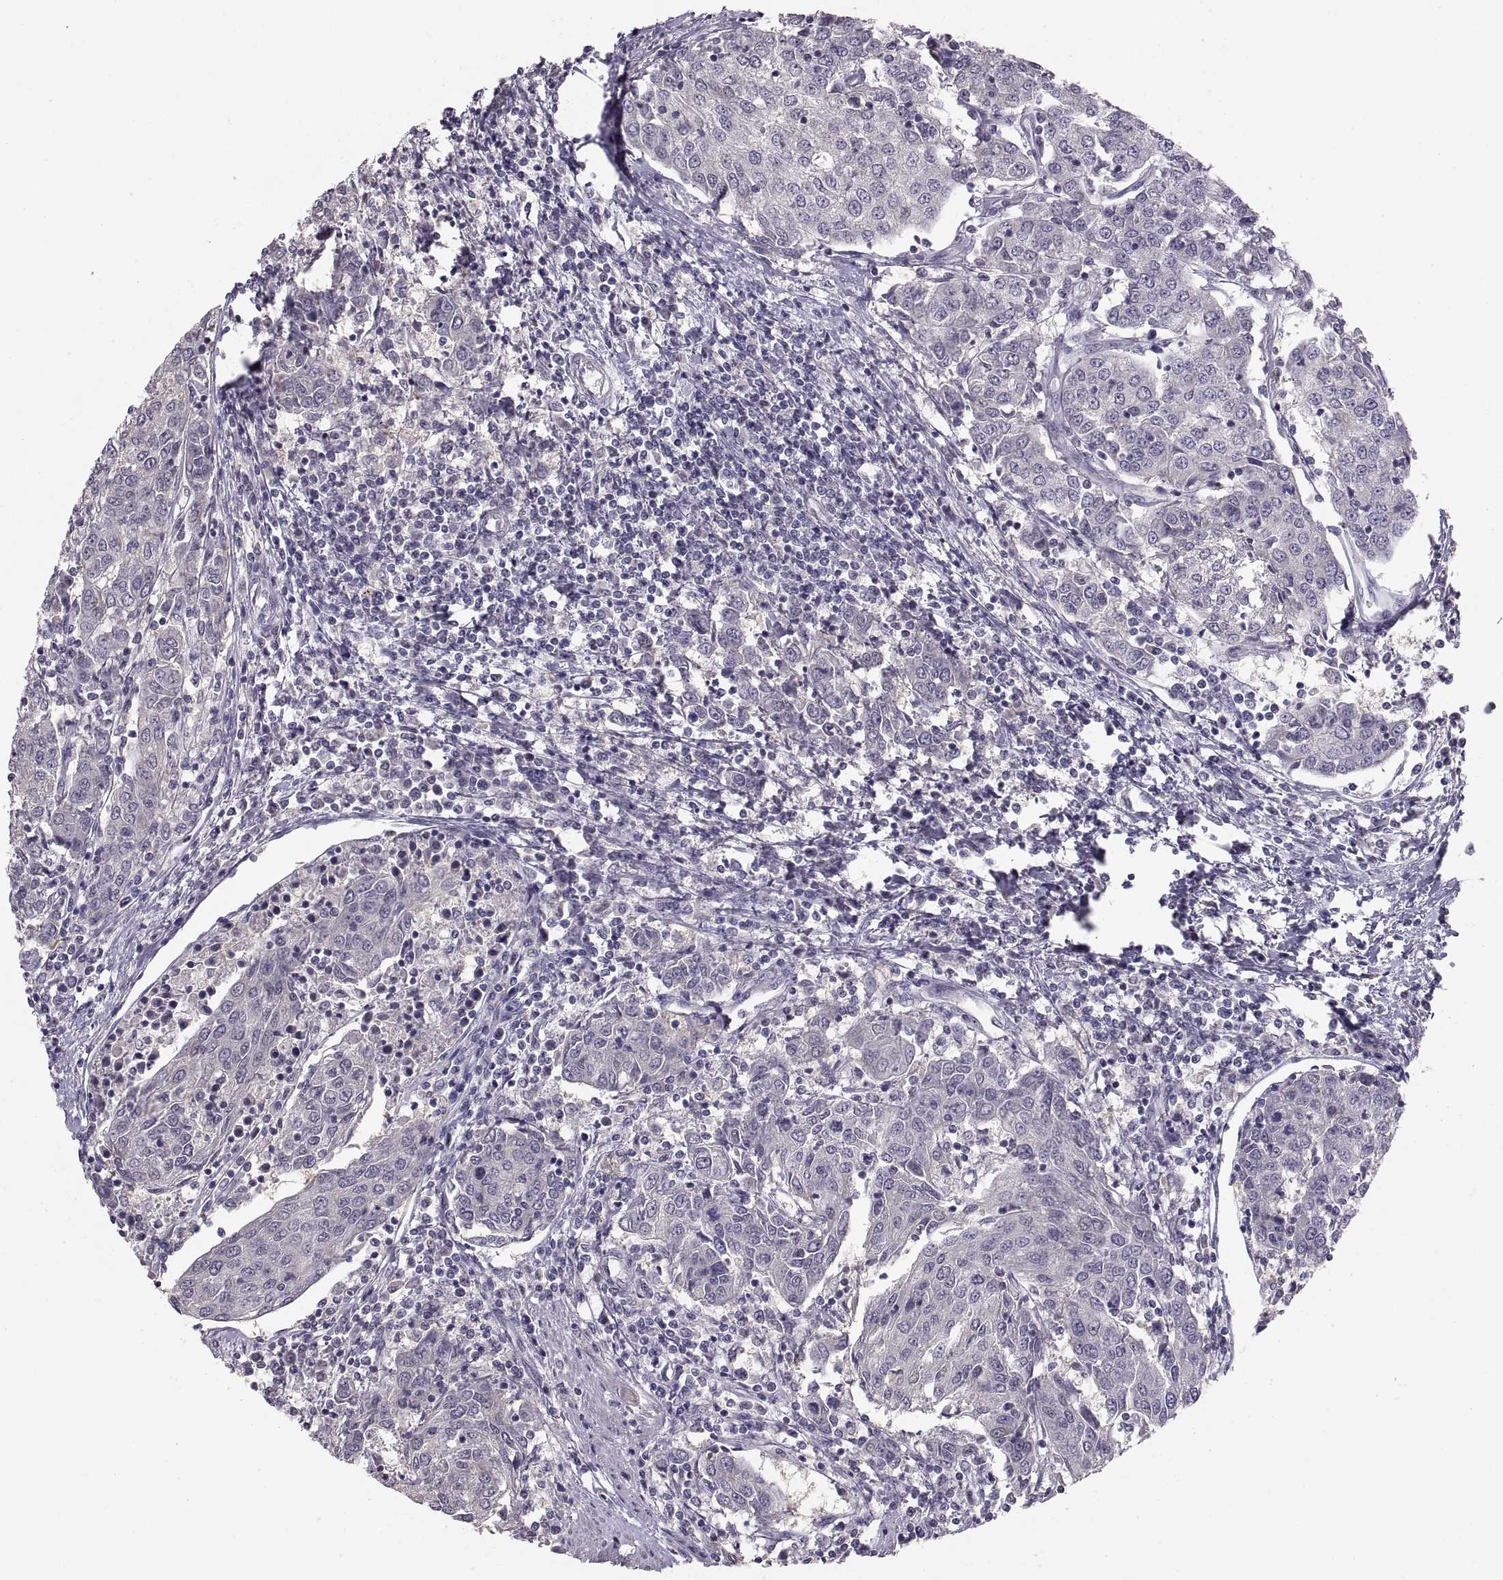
{"staining": {"intensity": "negative", "quantity": "none", "location": "none"}, "tissue": "urothelial cancer", "cell_type": "Tumor cells", "image_type": "cancer", "snomed": [{"axis": "morphology", "description": "Urothelial carcinoma, High grade"}, {"axis": "topography", "description": "Urinary bladder"}], "caption": "The immunohistochemistry (IHC) micrograph has no significant expression in tumor cells of urothelial cancer tissue.", "gene": "PAX2", "patient": {"sex": "female", "age": 85}}